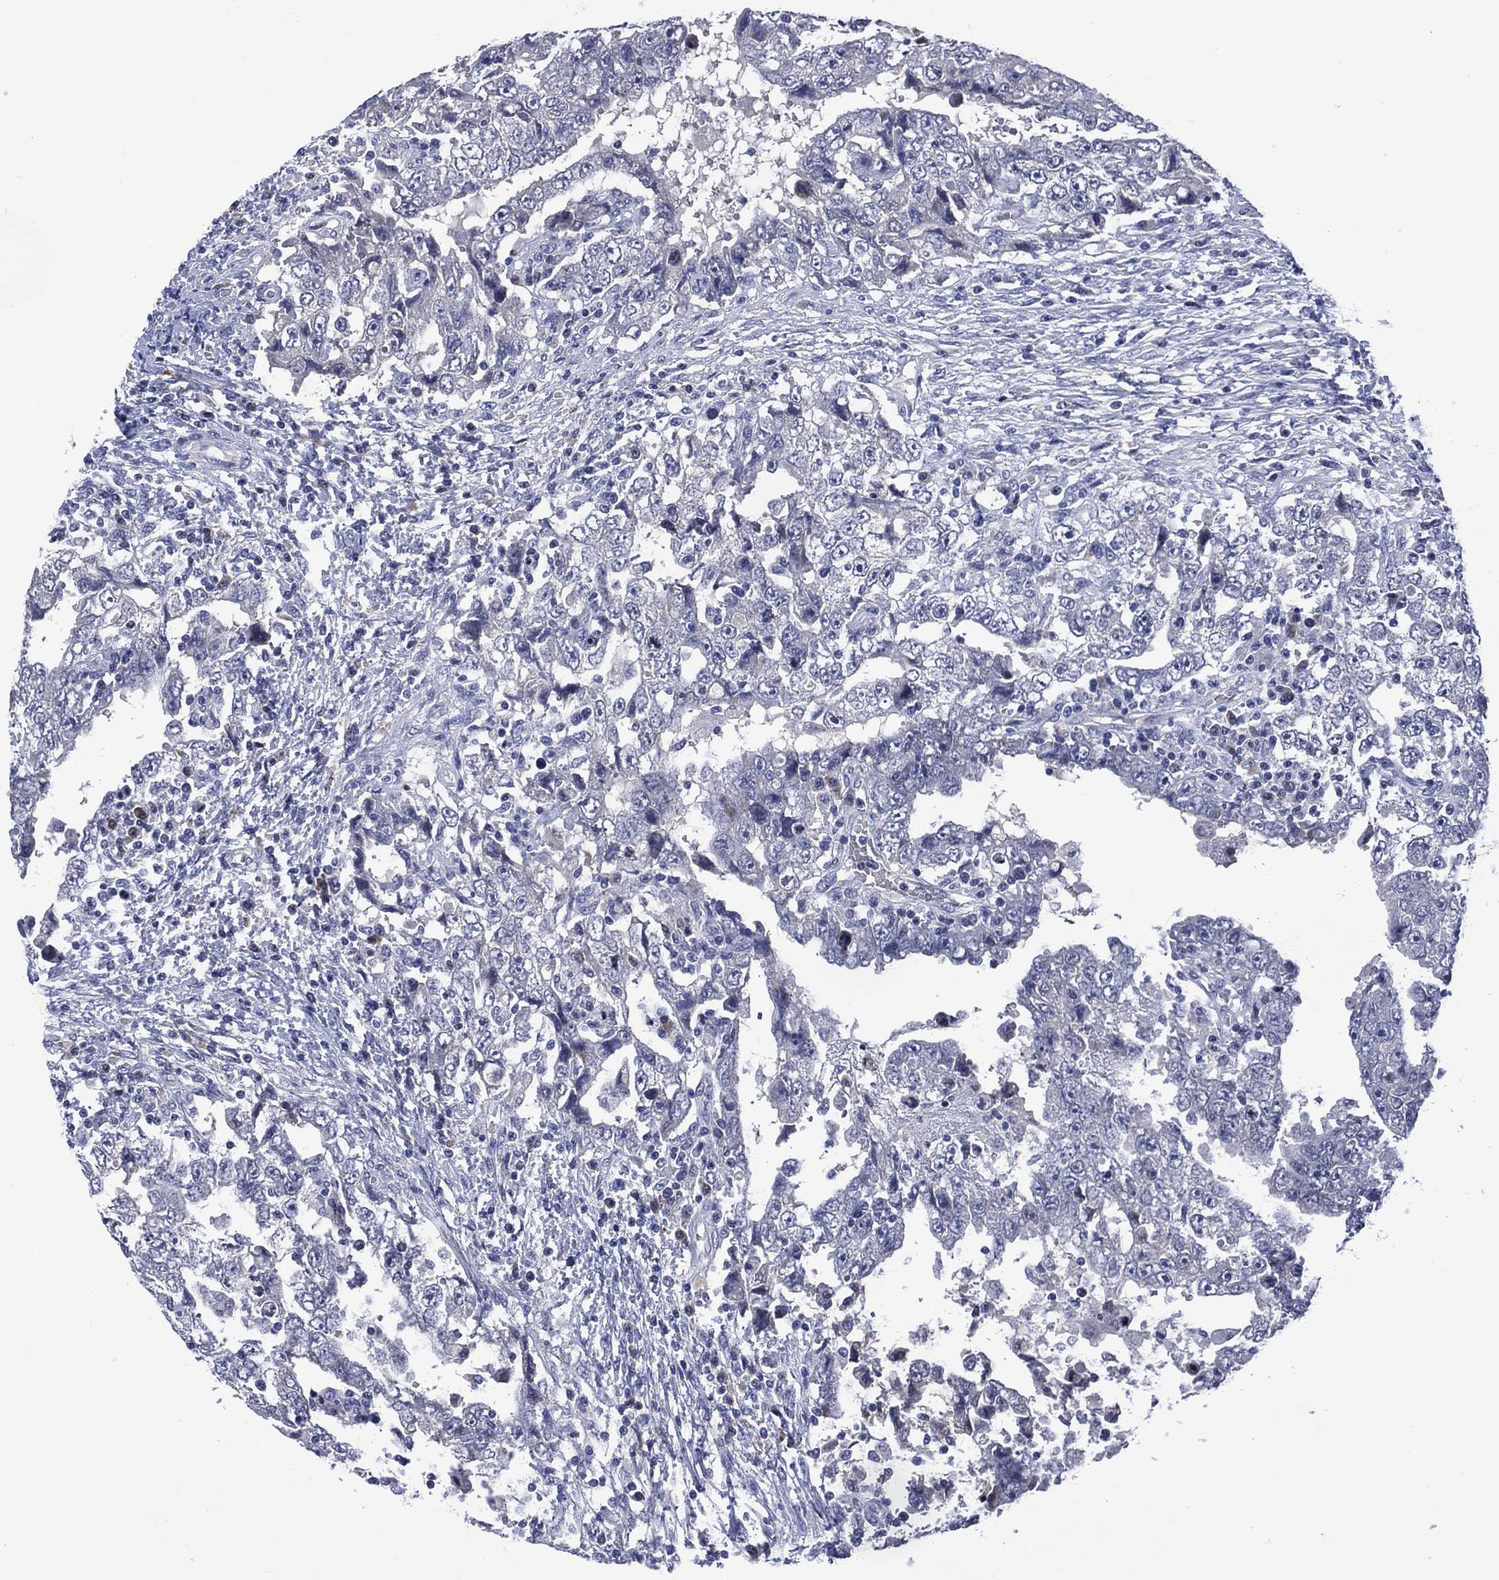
{"staining": {"intensity": "negative", "quantity": "none", "location": "none"}, "tissue": "testis cancer", "cell_type": "Tumor cells", "image_type": "cancer", "snomed": [{"axis": "morphology", "description": "Carcinoma, Embryonal, NOS"}, {"axis": "topography", "description": "Testis"}], "caption": "Histopathology image shows no protein expression in tumor cells of testis cancer tissue.", "gene": "USP26", "patient": {"sex": "male", "age": 26}}